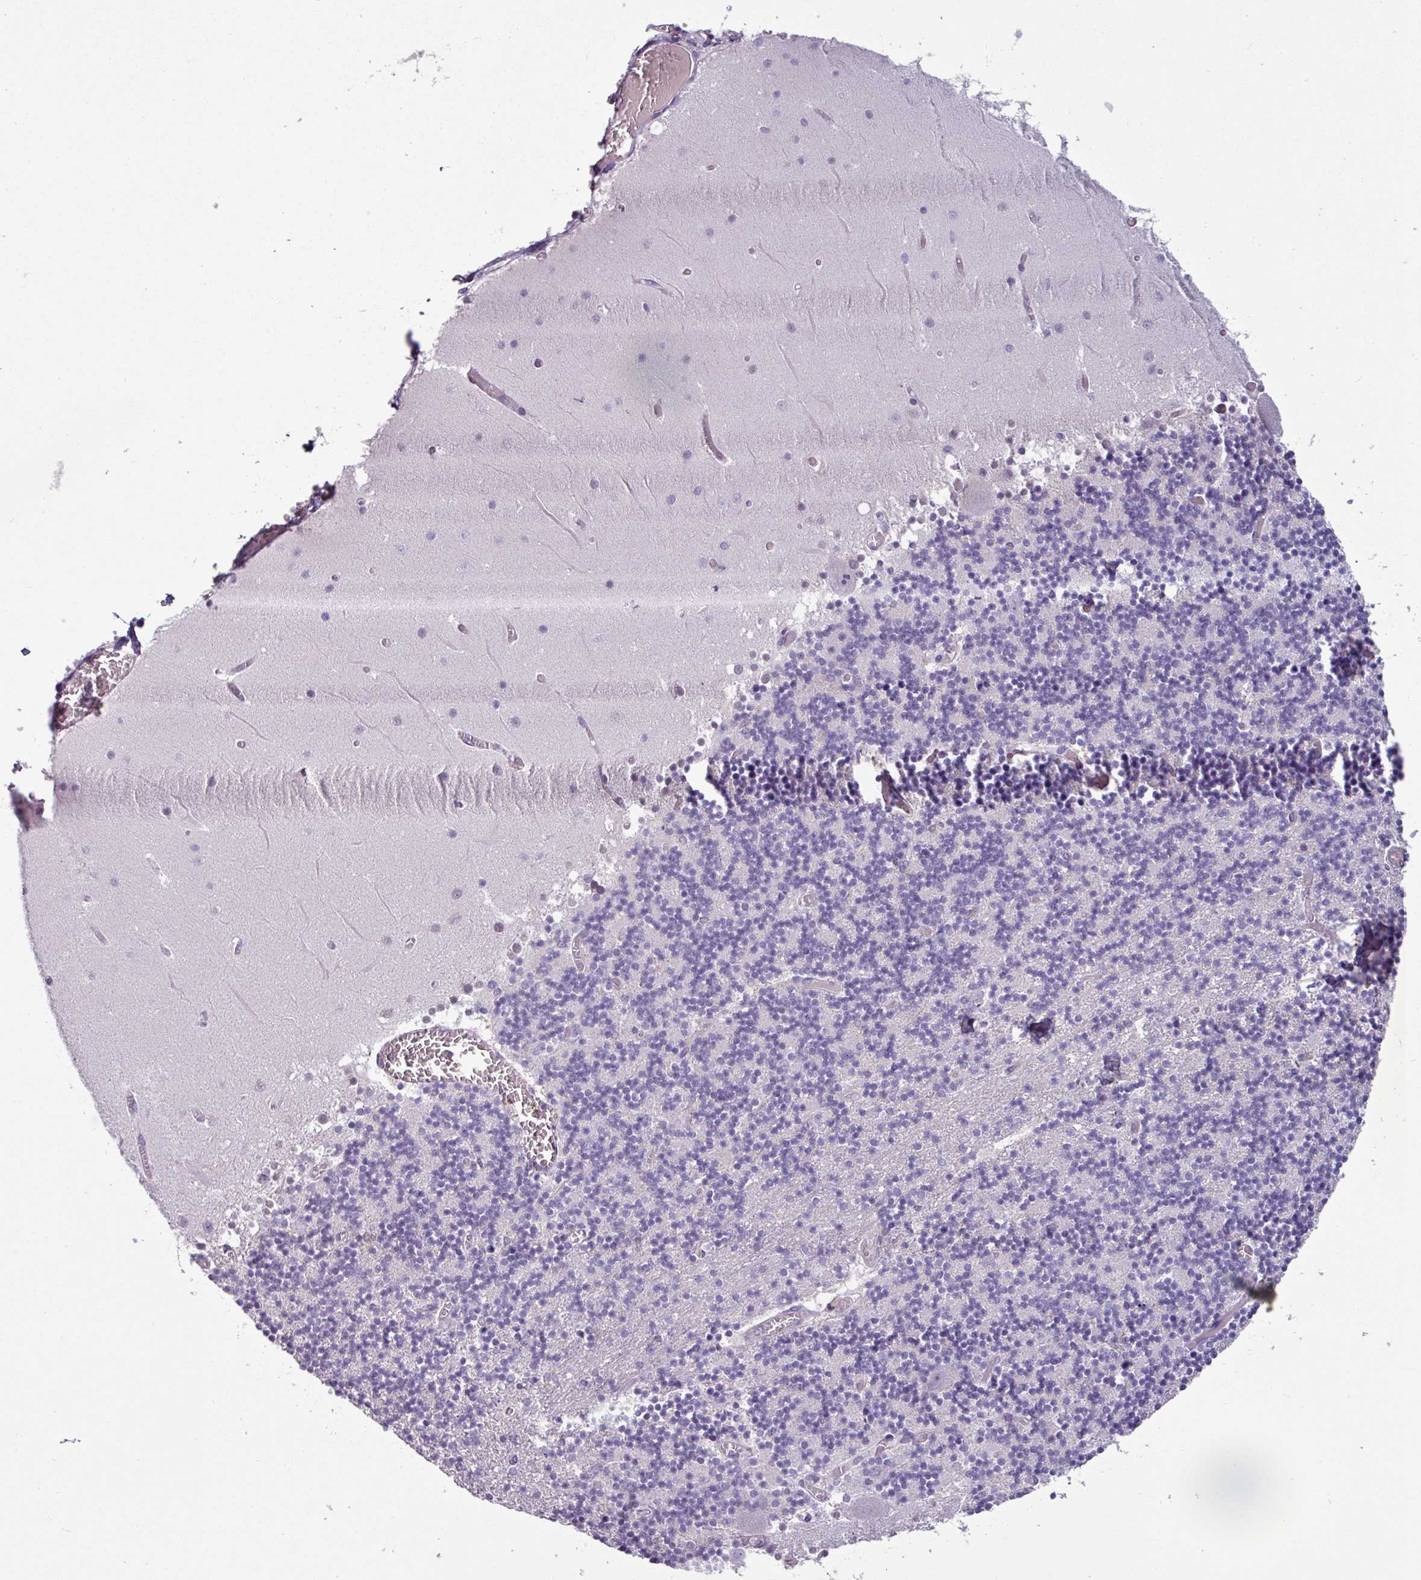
{"staining": {"intensity": "negative", "quantity": "none", "location": "none"}, "tissue": "cerebellum", "cell_type": "Cells in granular layer", "image_type": "normal", "snomed": [{"axis": "morphology", "description": "Normal tissue, NOS"}, {"axis": "topography", "description": "Cerebellum"}], "caption": "Immunohistochemistry (IHC) histopathology image of benign cerebellum: cerebellum stained with DAB (3,3'-diaminobenzidine) shows no significant protein staining in cells in granular layer.", "gene": "CD8A", "patient": {"sex": "female", "age": 28}}